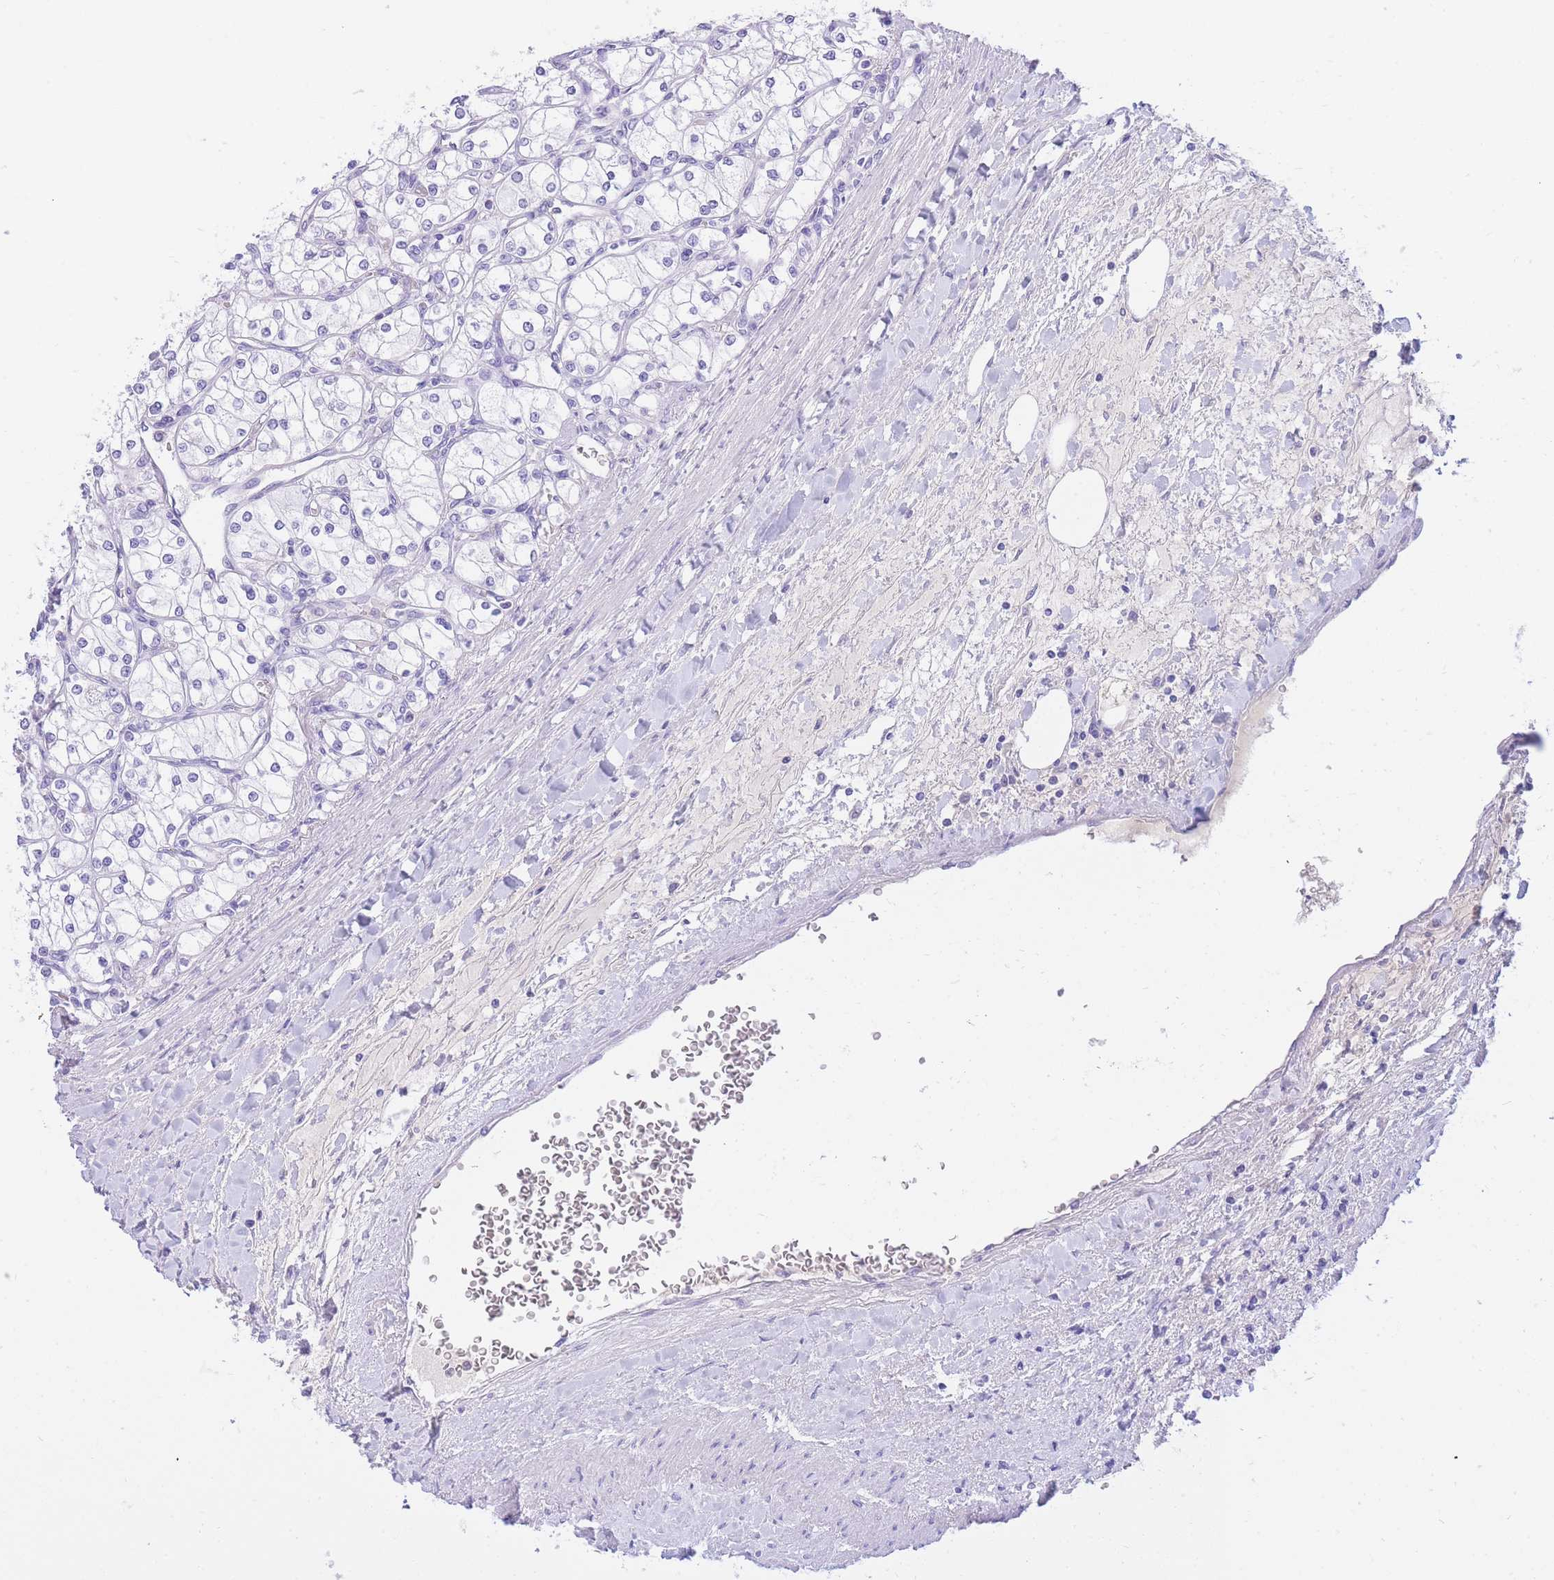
{"staining": {"intensity": "negative", "quantity": "none", "location": "none"}, "tissue": "renal cancer", "cell_type": "Tumor cells", "image_type": "cancer", "snomed": [{"axis": "morphology", "description": "Adenocarcinoma, NOS"}, {"axis": "topography", "description": "Kidney"}], "caption": "Immunohistochemistry of renal cancer (adenocarcinoma) demonstrates no expression in tumor cells. Brightfield microscopy of IHC stained with DAB (brown) and hematoxylin (blue), captured at high magnification.", "gene": "SULT1A1", "patient": {"sex": "male", "age": 80}}